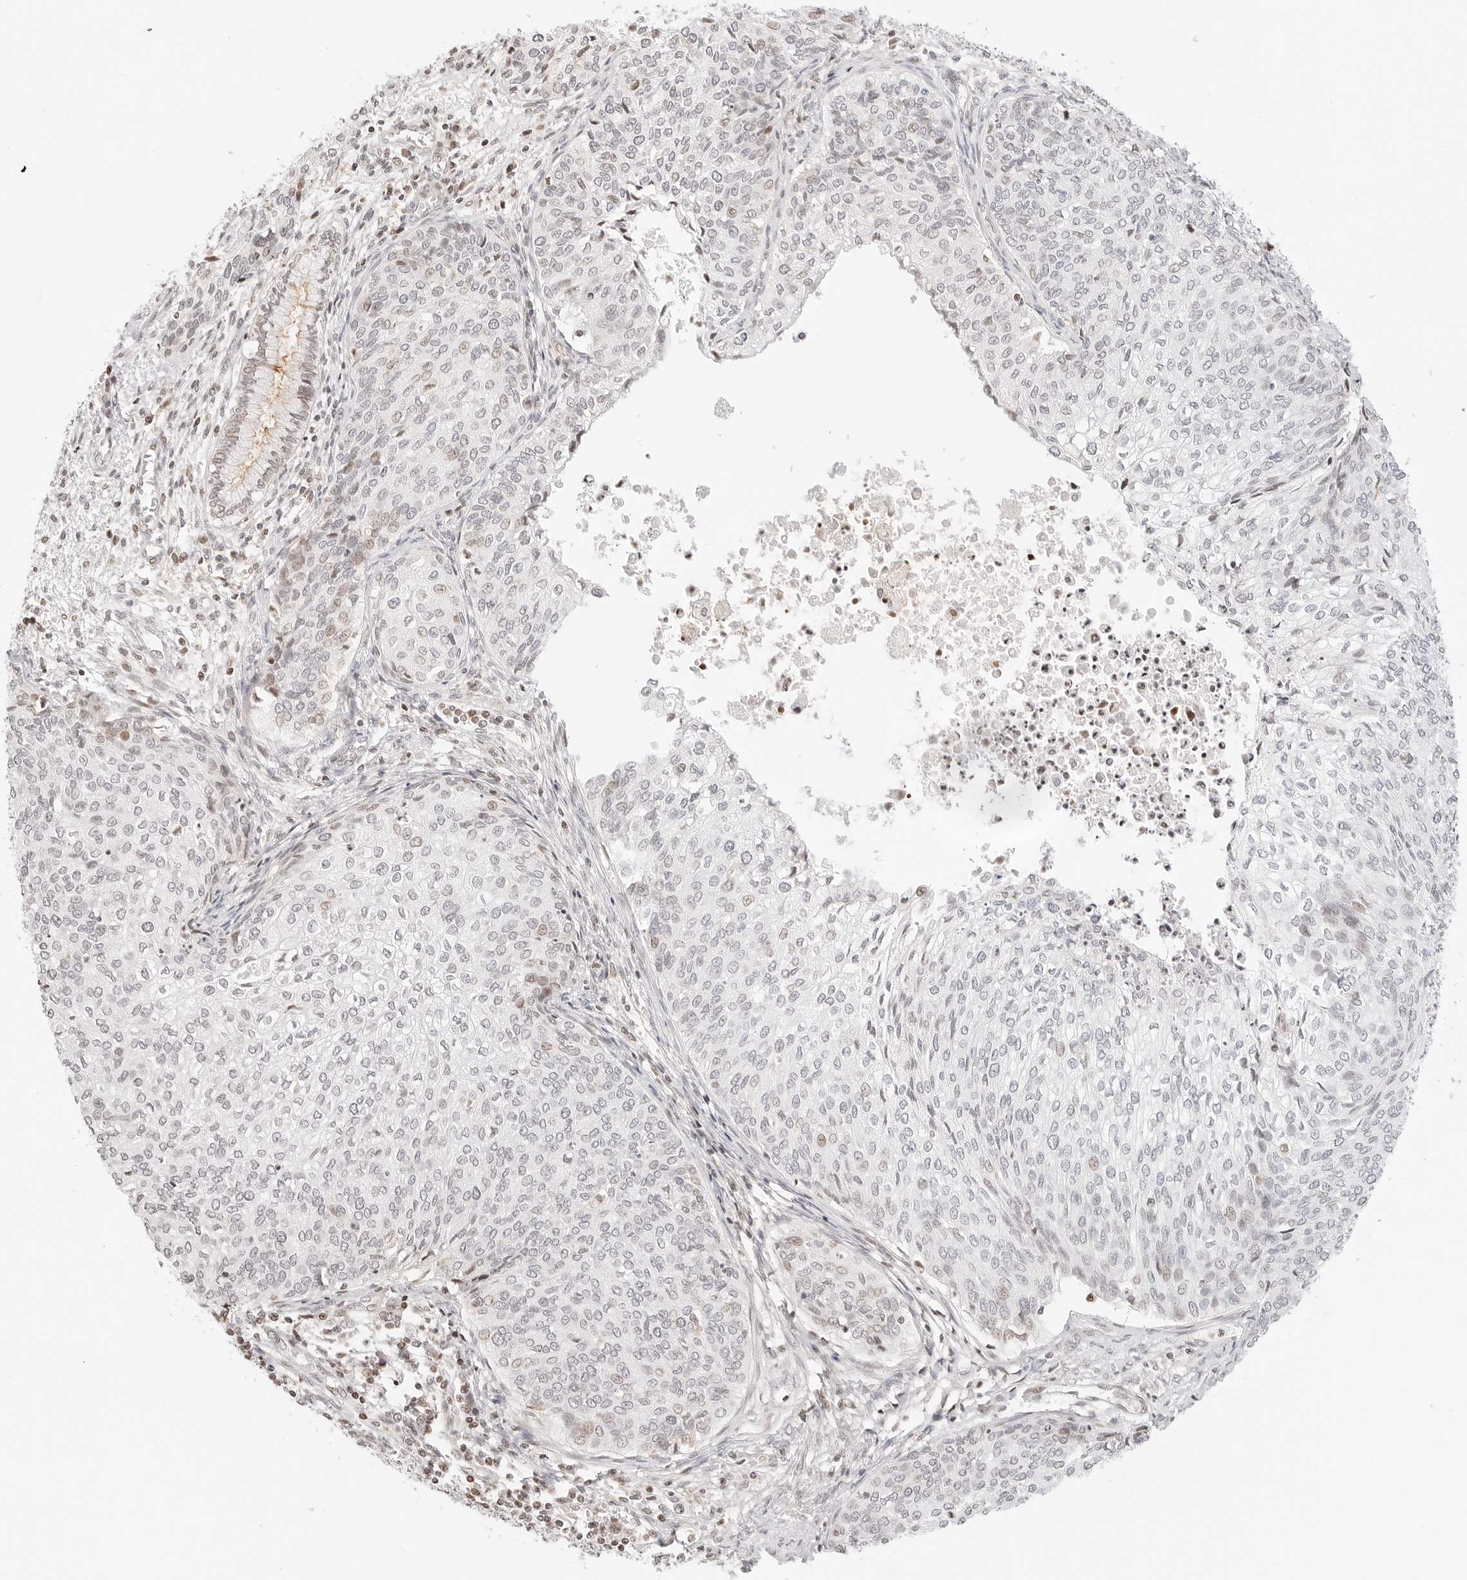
{"staining": {"intensity": "negative", "quantity": "none", "location": "none"}, "tissue": "cervical cancer", "cell_type": "Tumor cells", "image_type": "cancer", "snomed": [{"axis": "morphology", "description": "Squamous cell carcinoma, NOS"}, {"axis": "topography", "description": "Cervix"}], "caption": "Immunohistochemical staining of cervical squamous cell carcinoma displays no significant positivity in tumor cells.", "gene": "RPS6KL1", "patient": {"sex": "female", "age": 37}}